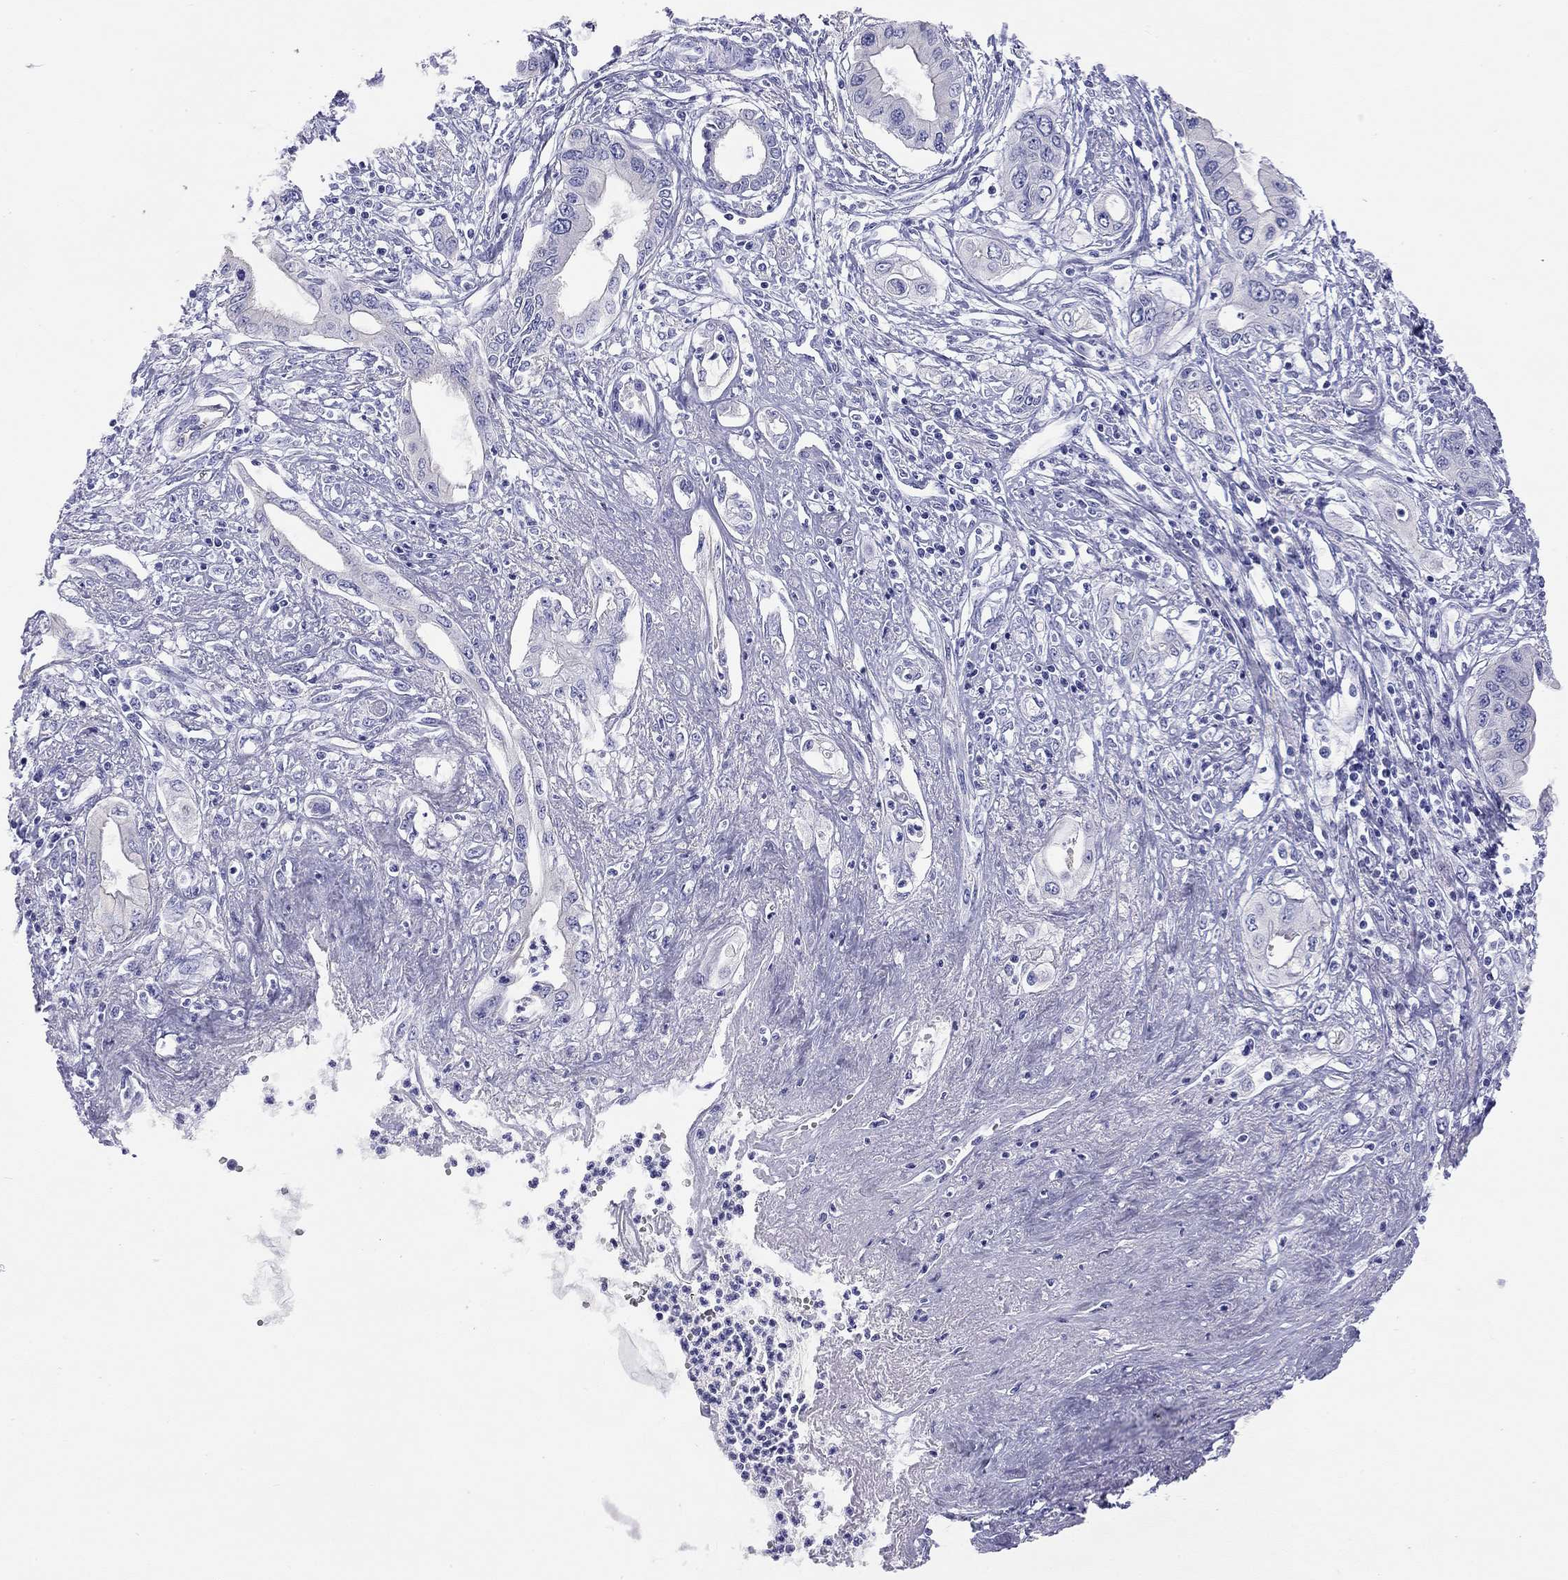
{"staining": {"intensity": "negative", "quantity": "none", "location": "none"}, "tissue": "pancreatic cancer", "cell_type": "Tumor cells", "image_type": "cancer", "snomed": [{"axis": "morphology", "description": "Adenocarcinoma, NOS"}, {"axis": "topography", "description": "Pancreas"}], "caption": "This is a photomicrograph of immunohistochemistry staining of adenocarcinoma (pancreatic), which shows no positivity in tumor cells.", "gene": "HLA-DQB2", "patient": {"sex": "female", "age": 62}}